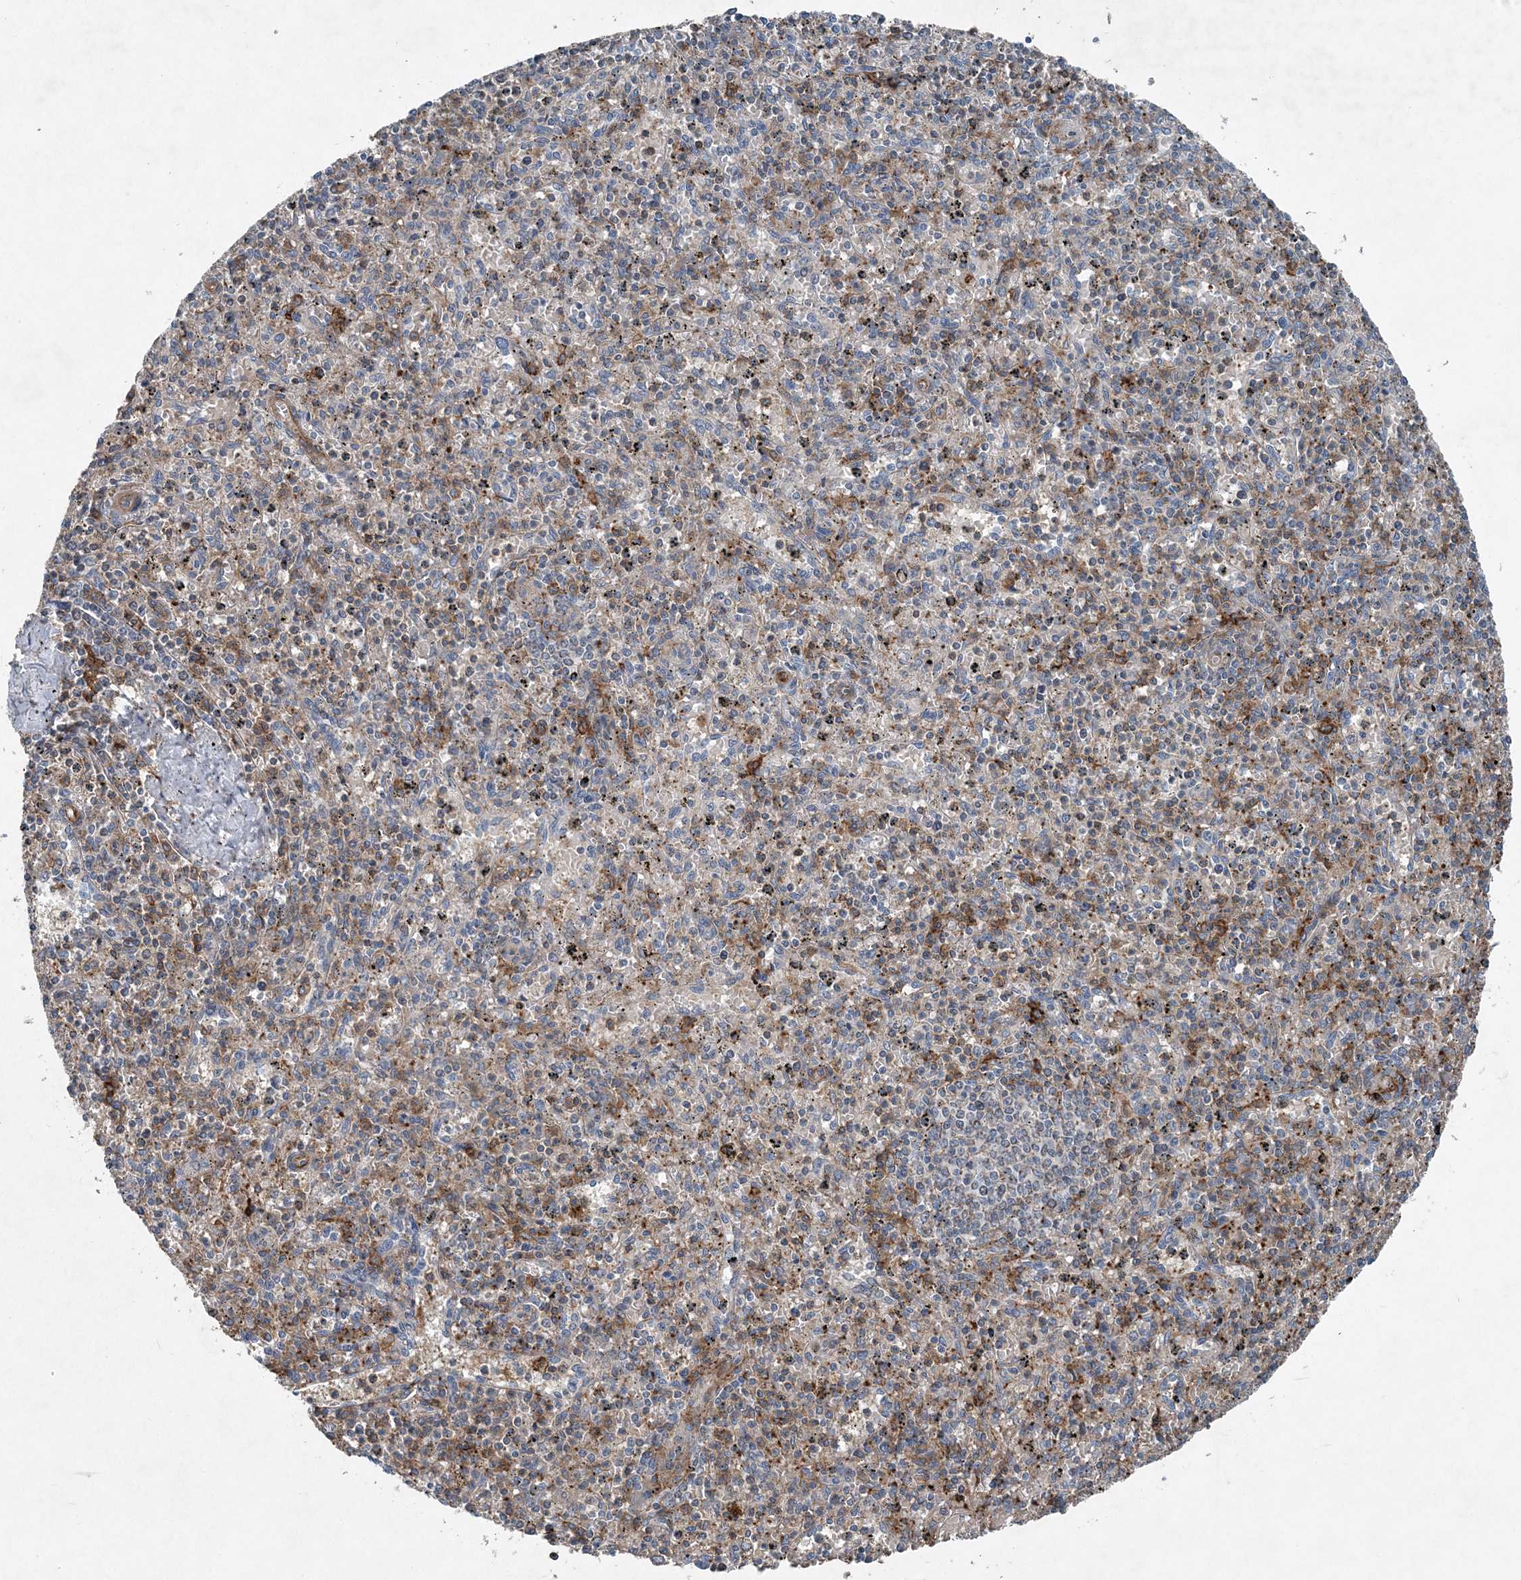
{"staining": {"intensity": "moderate", "quantity": "25%-75%", "location": "cytoplasmic/membranous"}, "tissue": "spleen", "cell_type": "Cells in red pulp", "image_type": "normal", "snomed": [{"axis": "morphology", "description": "Normal tissue, NOS"}, {"axis": "topography", "description": "Spleen"}], "caption": "The micrograph displays staining of normal spleen, revealing moderate cytoplasmic/membranous protein expression (brown color) within cells in red pulp.", "gene": "DGUOK", "patient": {"sex": "male", "age": 72}}